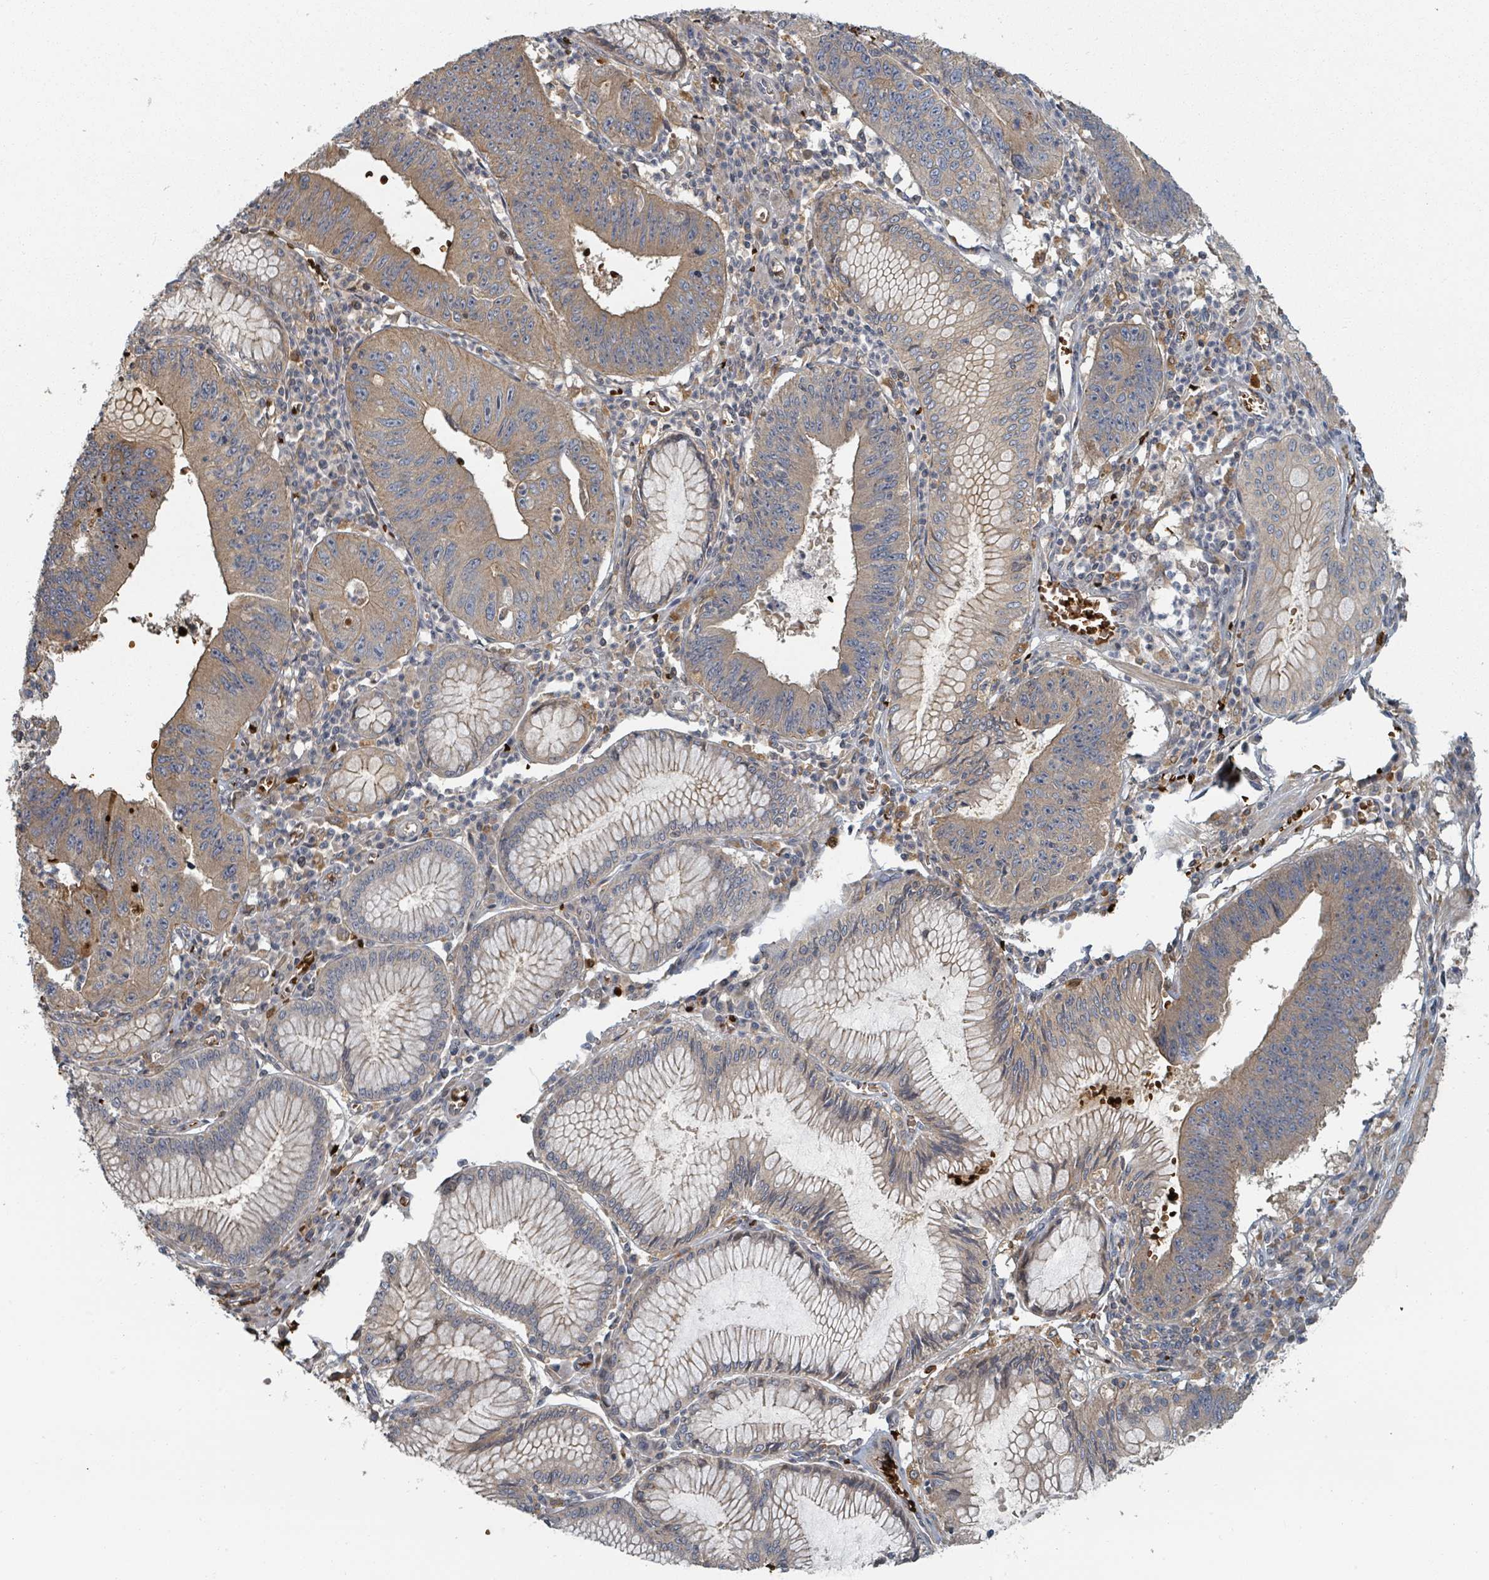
{"staining": {"intensity": "moderate", "quantity": ">75%", "location": "cytoplasmic/membranous"}, "tissue": "stomach cancer", "cell_type": "Tumor cells", "image_type": "cancer", "snomed": [{"axis": "morphology", "description": "Adenocarcinoma, NOS"}, {"axis": "topography", "description": "Stomach"}], "caption": "Moderate cytoplasmic/membranous staining for a protein is identified in about >75% of tumor cells of stomach adenocarcinoma using immunohistochemistry.", "gene": "TRPC4AP", "patient": {"sex": "male", "age": 59}}